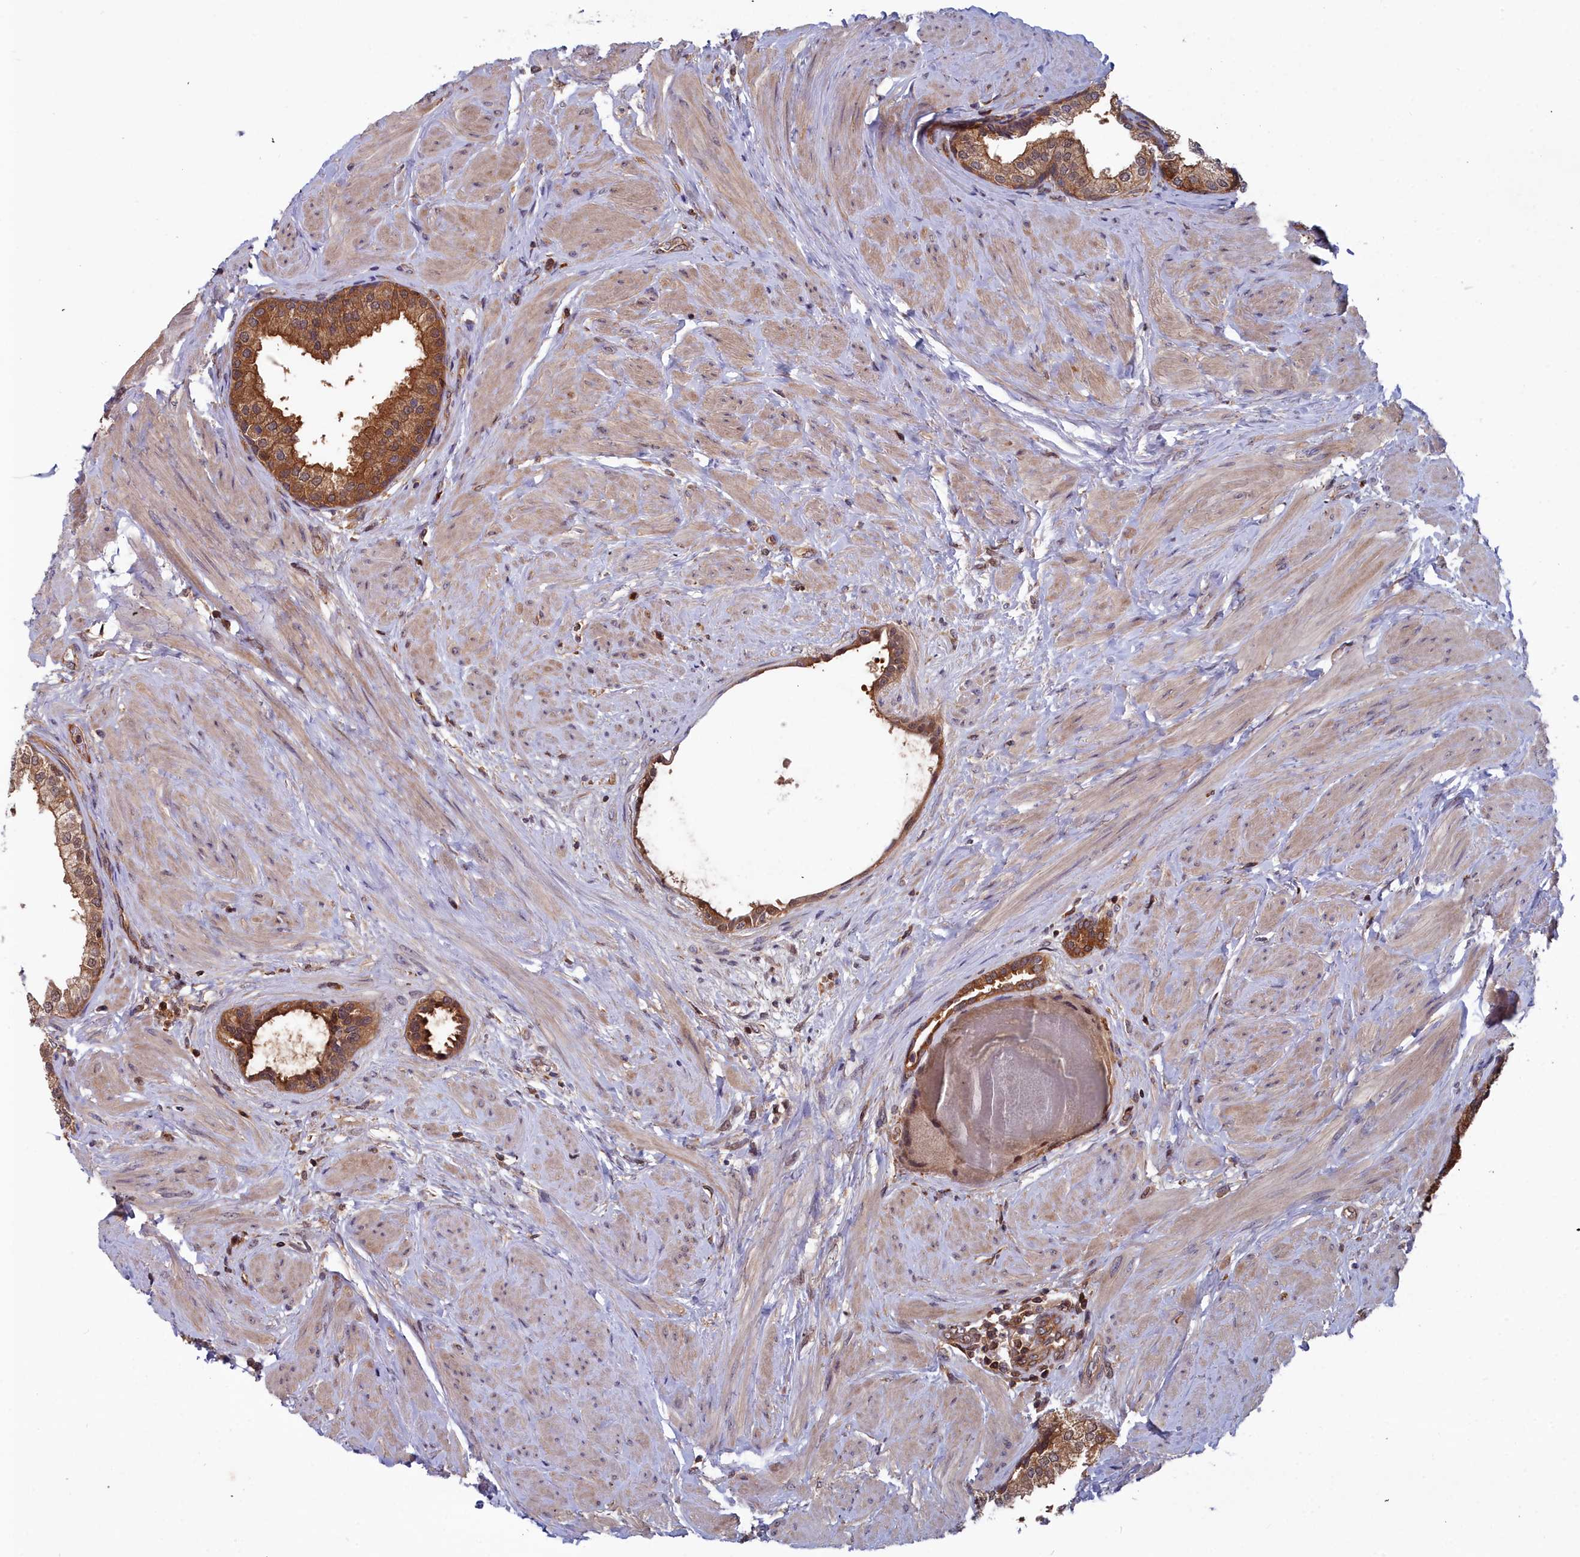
{"staining": {"intensity": "moderate", "quantity": ">75%", "location": "cytoplasmic/membranous"}, "tissue": "prostate", "cell_type": "Glandular cells", "image_type": "normal", "snomed": [{"axis": "morphology", "description": "Normal tissue, NOS"}, {"axis": "topography", "description": "Prostate"}], "caption": "Benign prostate reveals moderate cytoplasmic/membranous expression in approximately >75% of glandular cells, visualized by immunohistochemistry.", "gene": "GFRA2", "patient": {"sex": "male", "age": 48}}